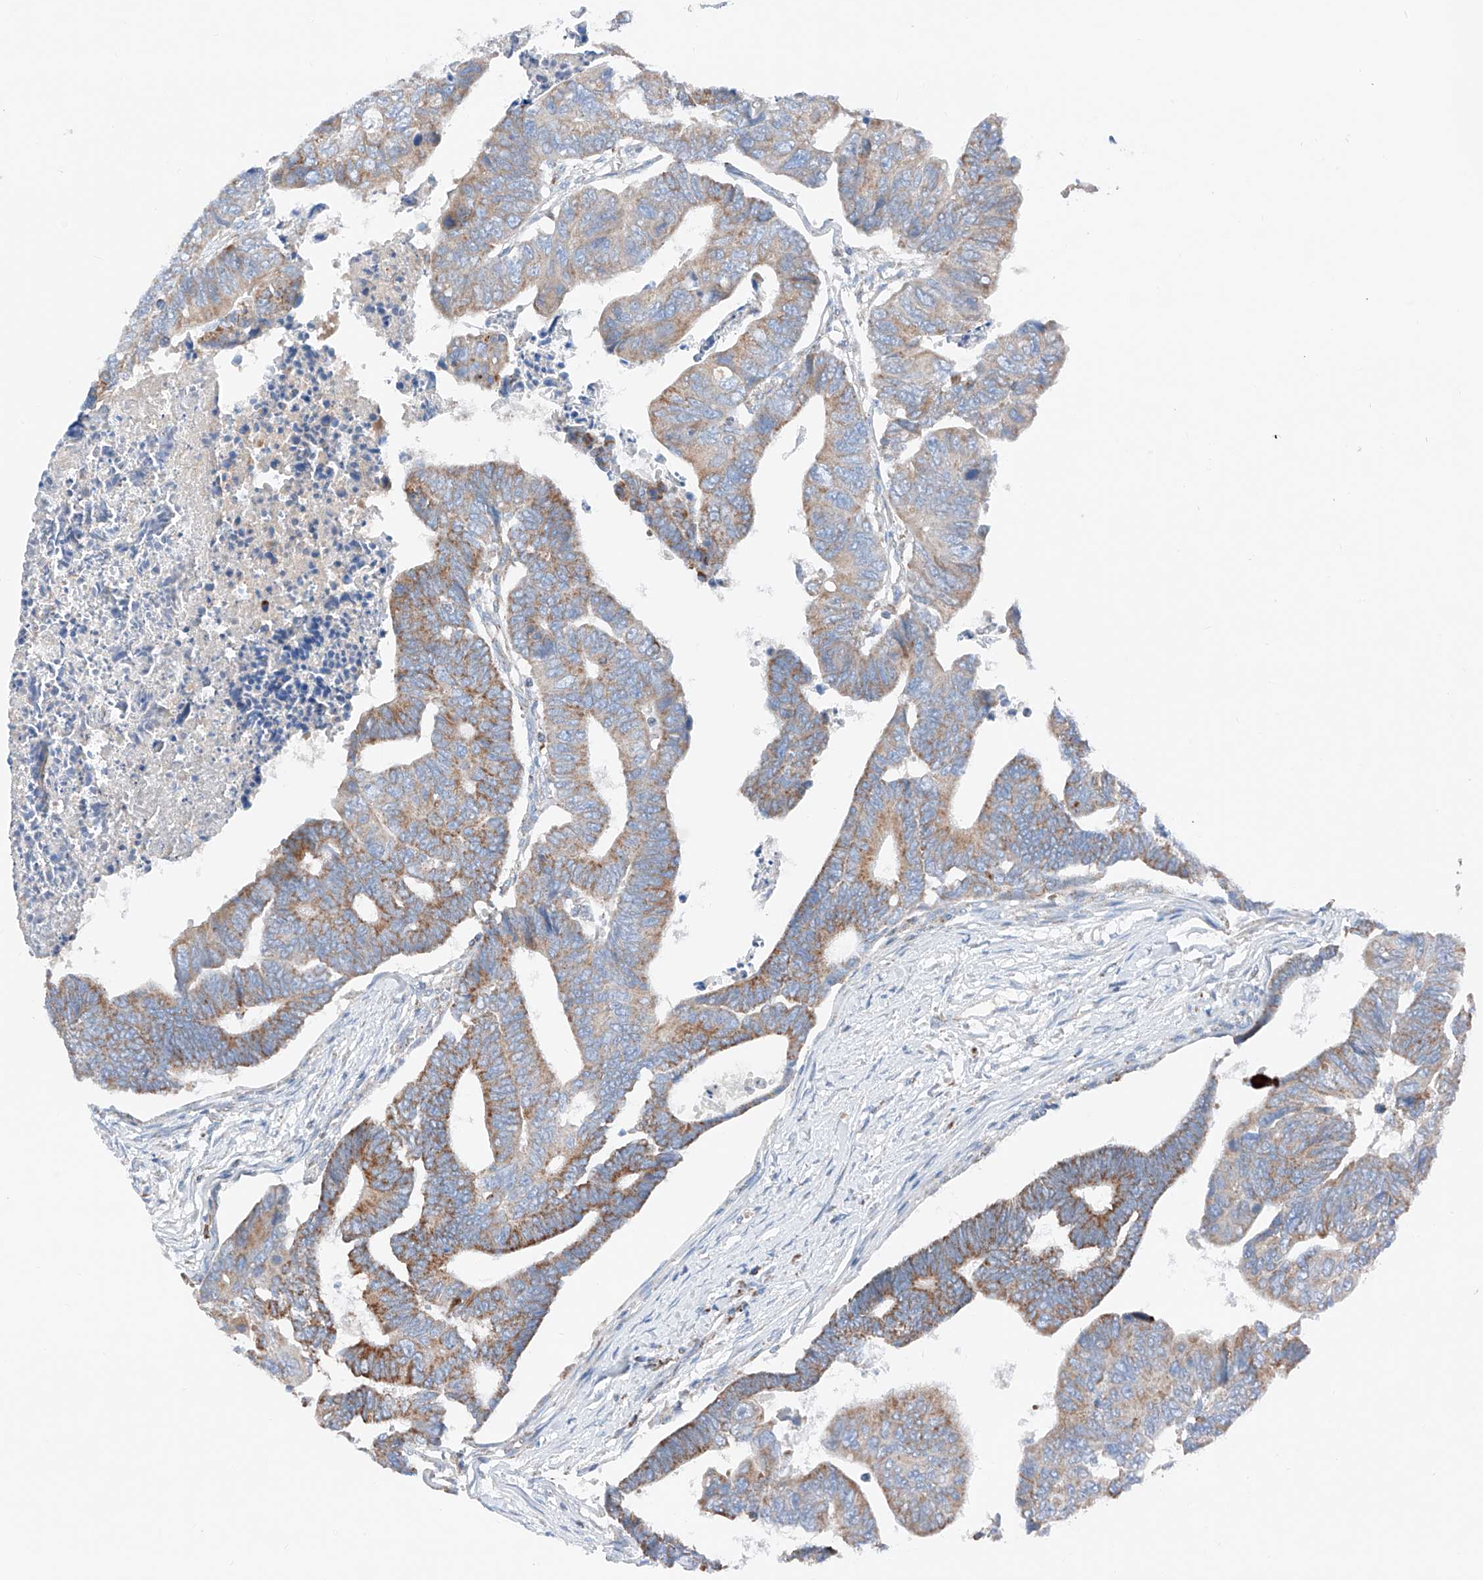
{"staining": {"intensity": "moderate", "quantity": ">75%", "location": "cytoplasmic/membranous"}, "tissue": "colorectal cancer", "cell_type": "Tumor cells", "image_type": "cancer", "snomed": [{"axis": "morphology", "description": "Adenocarcinoma, NOS"}, {"axis": "topography", "description": "Rectum"}], "caption": "Colorectal cancer stained for a protein (brown) exhibits moderate cytoplasmic/membranous positive staining in about >75% of tumor cells.", "gene": "MRAP", "patient": {"sex": "female", "age": 65}}